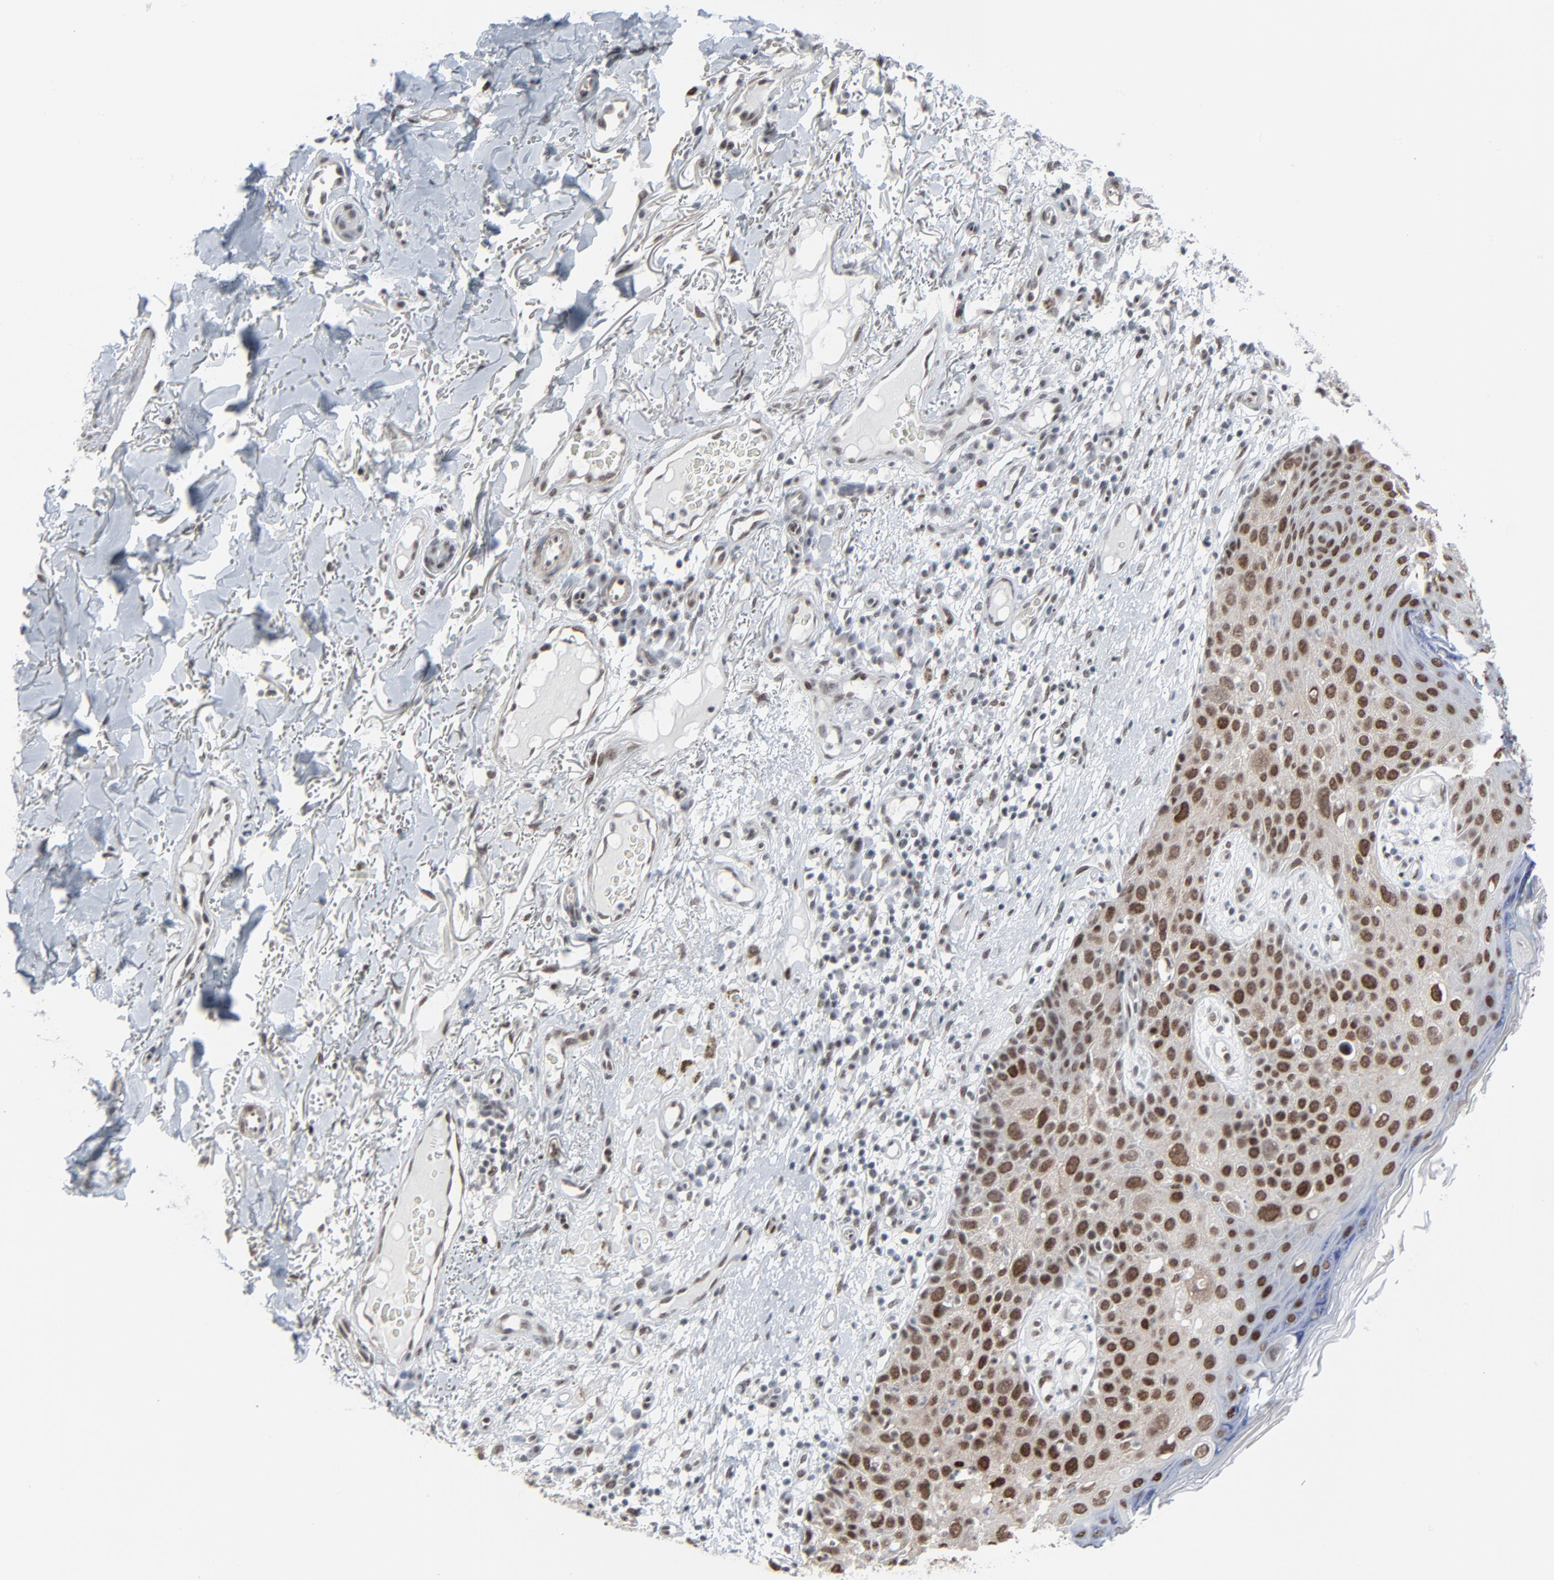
{"staining": {"intensity": "strong", "quantity": ">75%", "location": "nuclear"}, "tissue": "skin cancer", "cell_type": "Tumor cells", "image_type": "cancer", "snomed": [{"axis": "morphology", "description": "Squamous cell carcinoma, NOS"}, {"axis": "topography", "description": "Skin"}], "caption": "Skin cancer (squamous cell carcinoma) stained with a brown dye demonstrates strong nuclear positive staining in about >75% of tumor cells.", "gene": "FBXO28", "patient": {"sex": "male", "age": 87}}